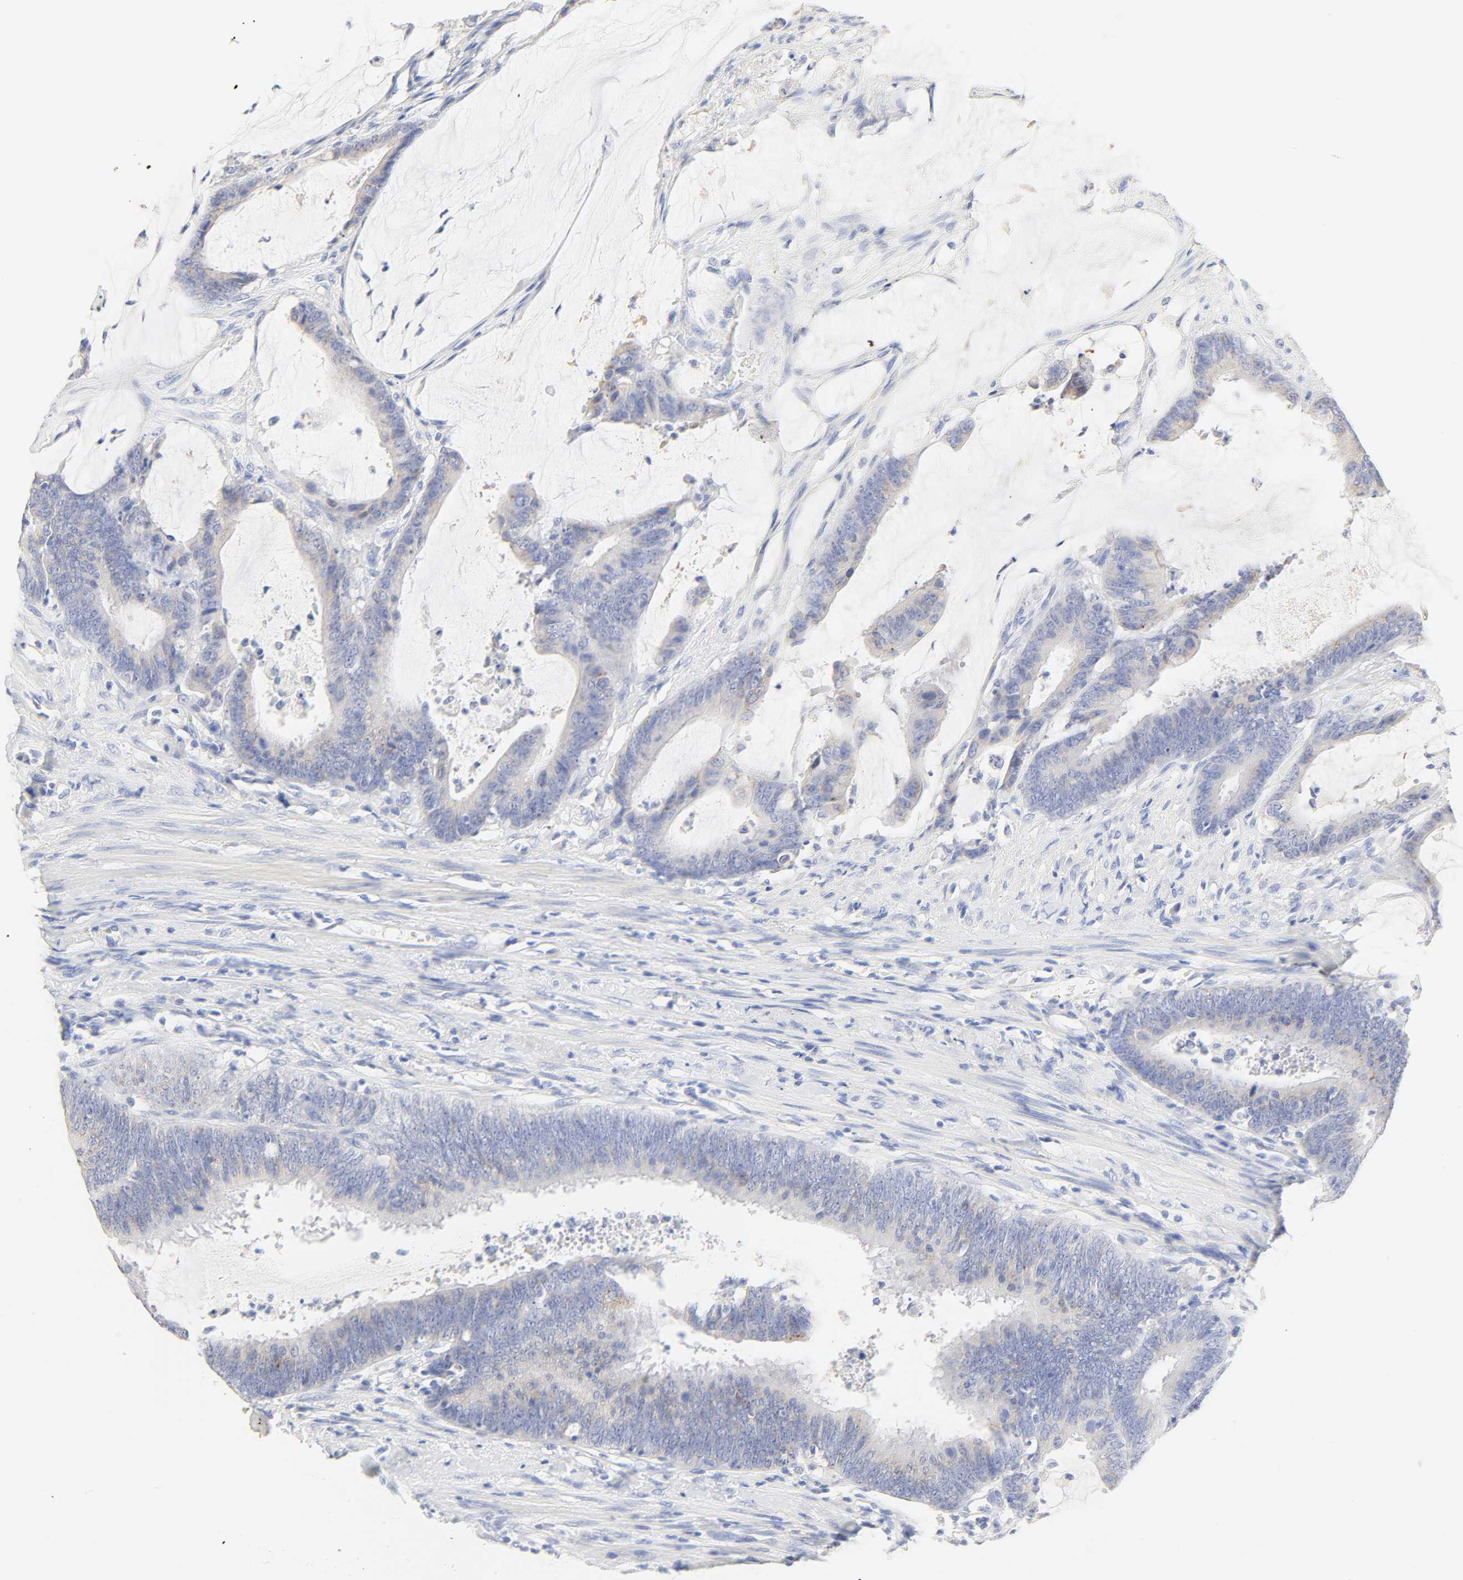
{"staining": {"intensity": "moderate", "quantity": "<25%", "location": "cytoplasmic/membranous"}, "tissue": "colorectal cancer", "cell_type": "Tumor cells", "image_type": "cancer", "snomed": [{"axis": "morphology", "description": "Adenocarcinoma, NOS"}, {"axis": "topography", "description": "Rectum"}], "caption": "Immunohistochemistry (IHC) image of neoplastic tissue: human colorectal cancer (adenocarcinoma) stained using immunohistochemistry demonstrates low levels of moderate protein expression localized specifically in the cytoplasmic/membranous of tumor cells, appearing as a cytoplasmic/membranous brown color.", "gene": "SLCO1B3", "patient": {"sex": "female", "age": 66}}